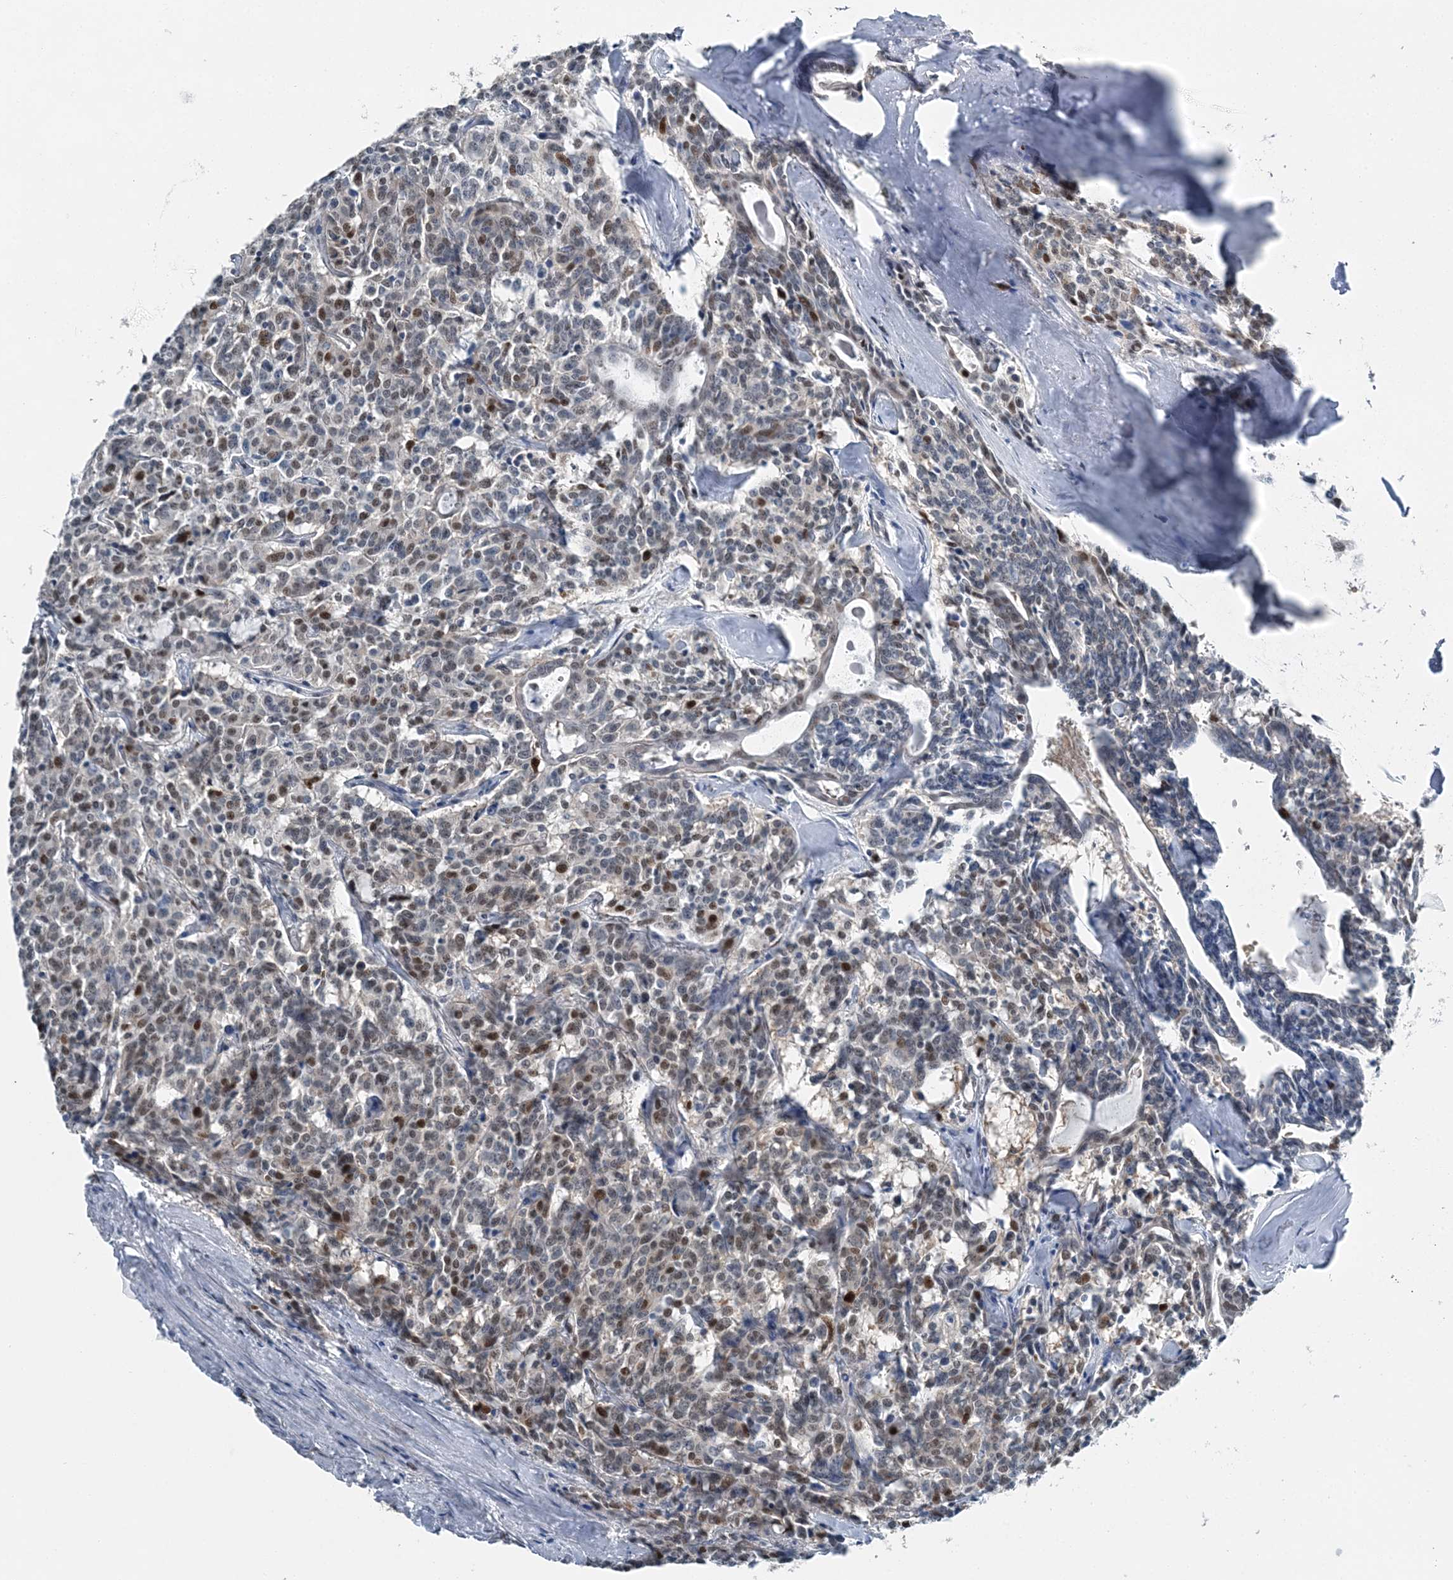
{"staining": {"intensity": "moderate", "quantity": "<25%", "location": "nuclear"}, "tissue": "carcinoid", "cell_type": "Tumor cells", "image_type": "cancer", "snomed": [{"axis": "morphology", "description": "Carcinoid, malignant, NOS"}, {"axis": "topography", "description": "Lung"}], "caption": "The histopathology image reveals a brown stain indicating the presence of a protein in the nuclear of tumor cells in carcinoid.", "gene": "HAT1", "patient": {"sex": "female", "age": 46}}